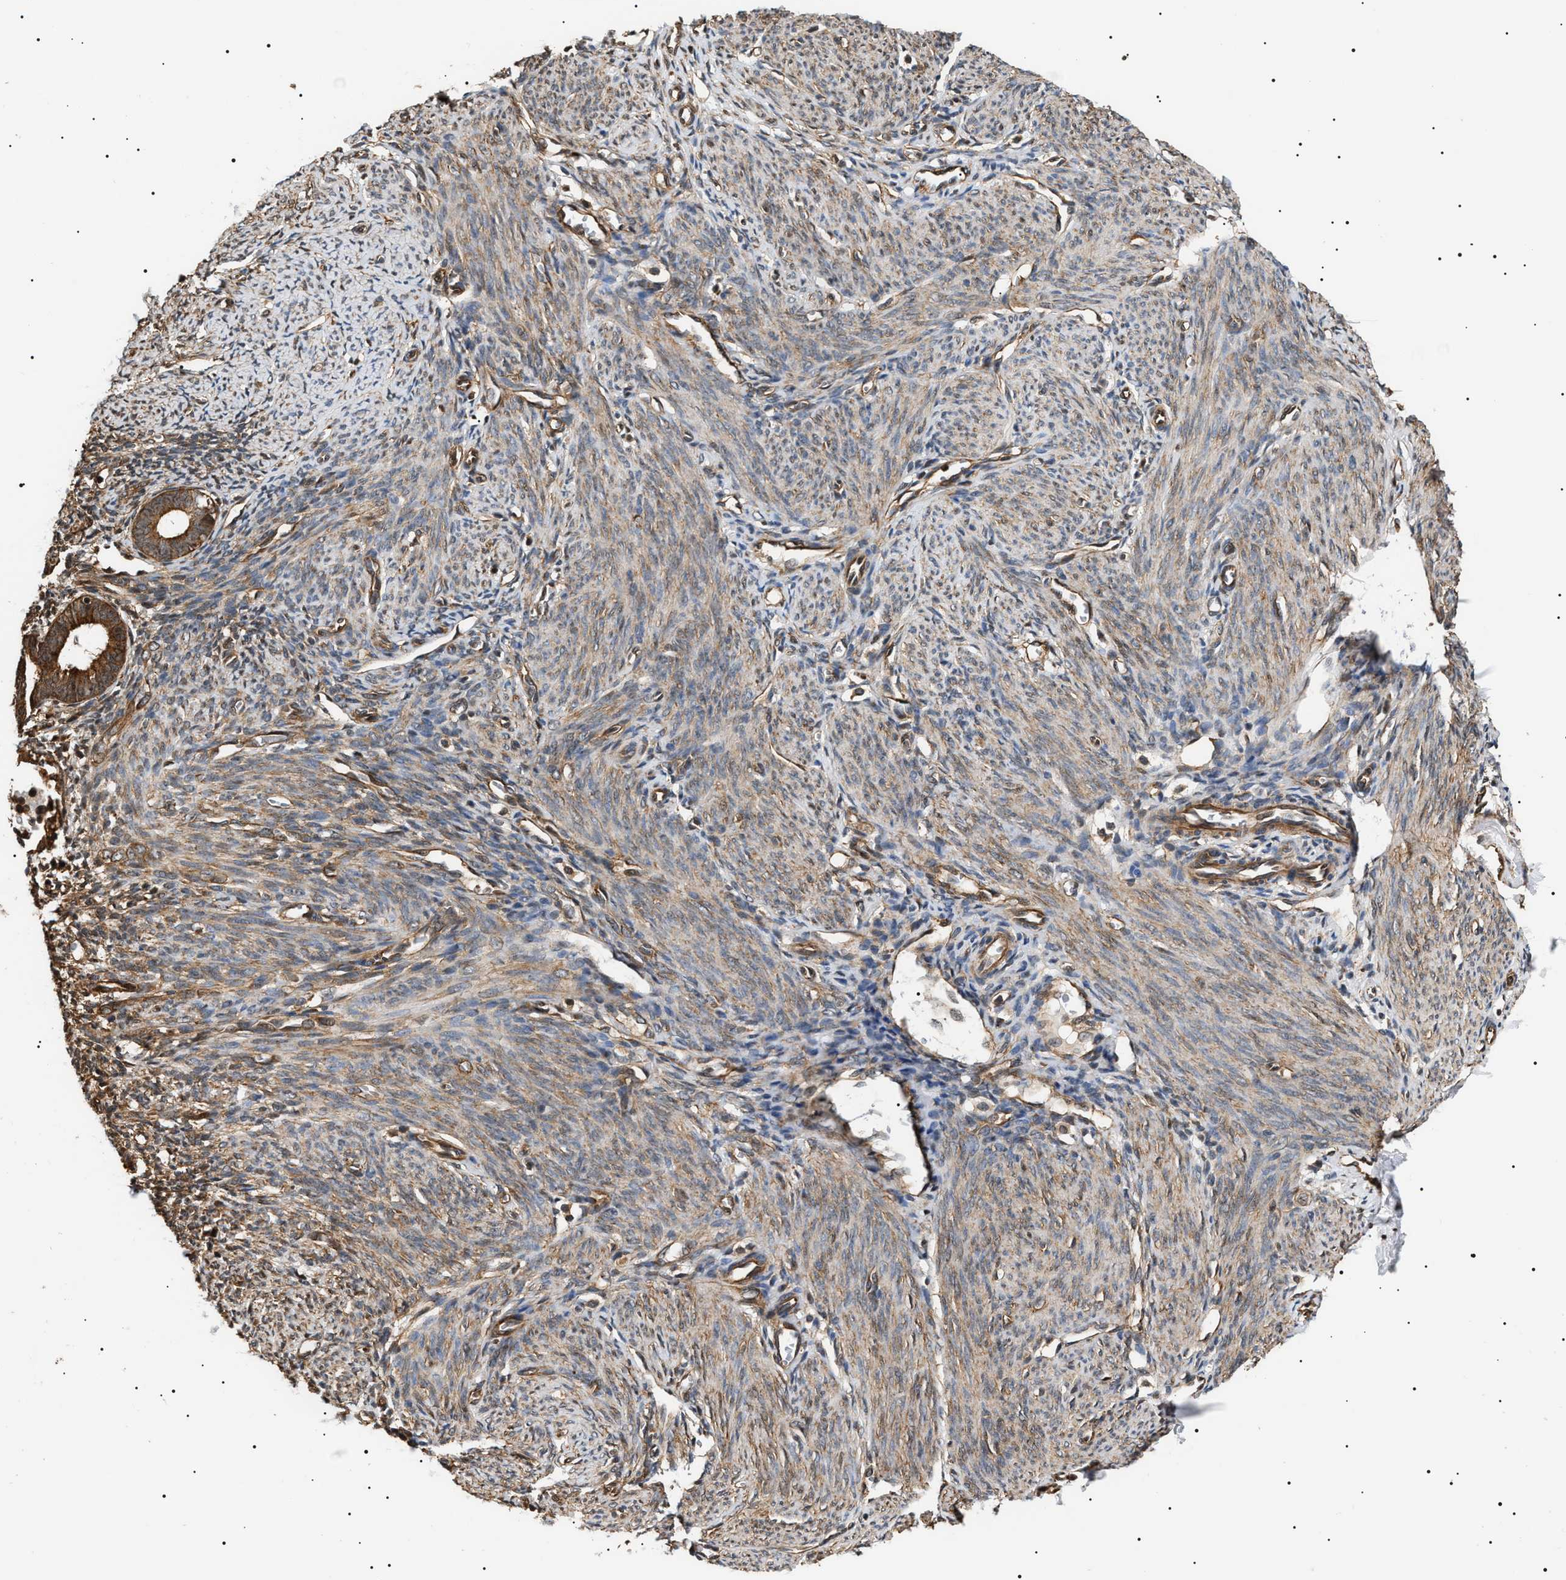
{"staining": {"intensity": "moderate", "quantity": ">75%", "location": "cytoplasmic/membranous"}, "tissue": "endometrium", "cell_type": "Cells in endometrial stroma", "image_type": "normal", "snomed": [{"axis": "morphology", "description": "Normal tissue, NOS"}, {"axis": "morphology", "description": "Adenocarcinoma, NOS"}, {"axis": "topography", "description": "Endometrium"}], "caption": "Protein expression analysis of benign endometrium displays moderate cytoplasmic/membranous staining in about >75% of cells in endometrial stroma. (DAB IHC, brown staining for protein, blue staining for nuclei).", "gene": "SH3GLB2", "patient": {"sex": "female", "age": 57}}